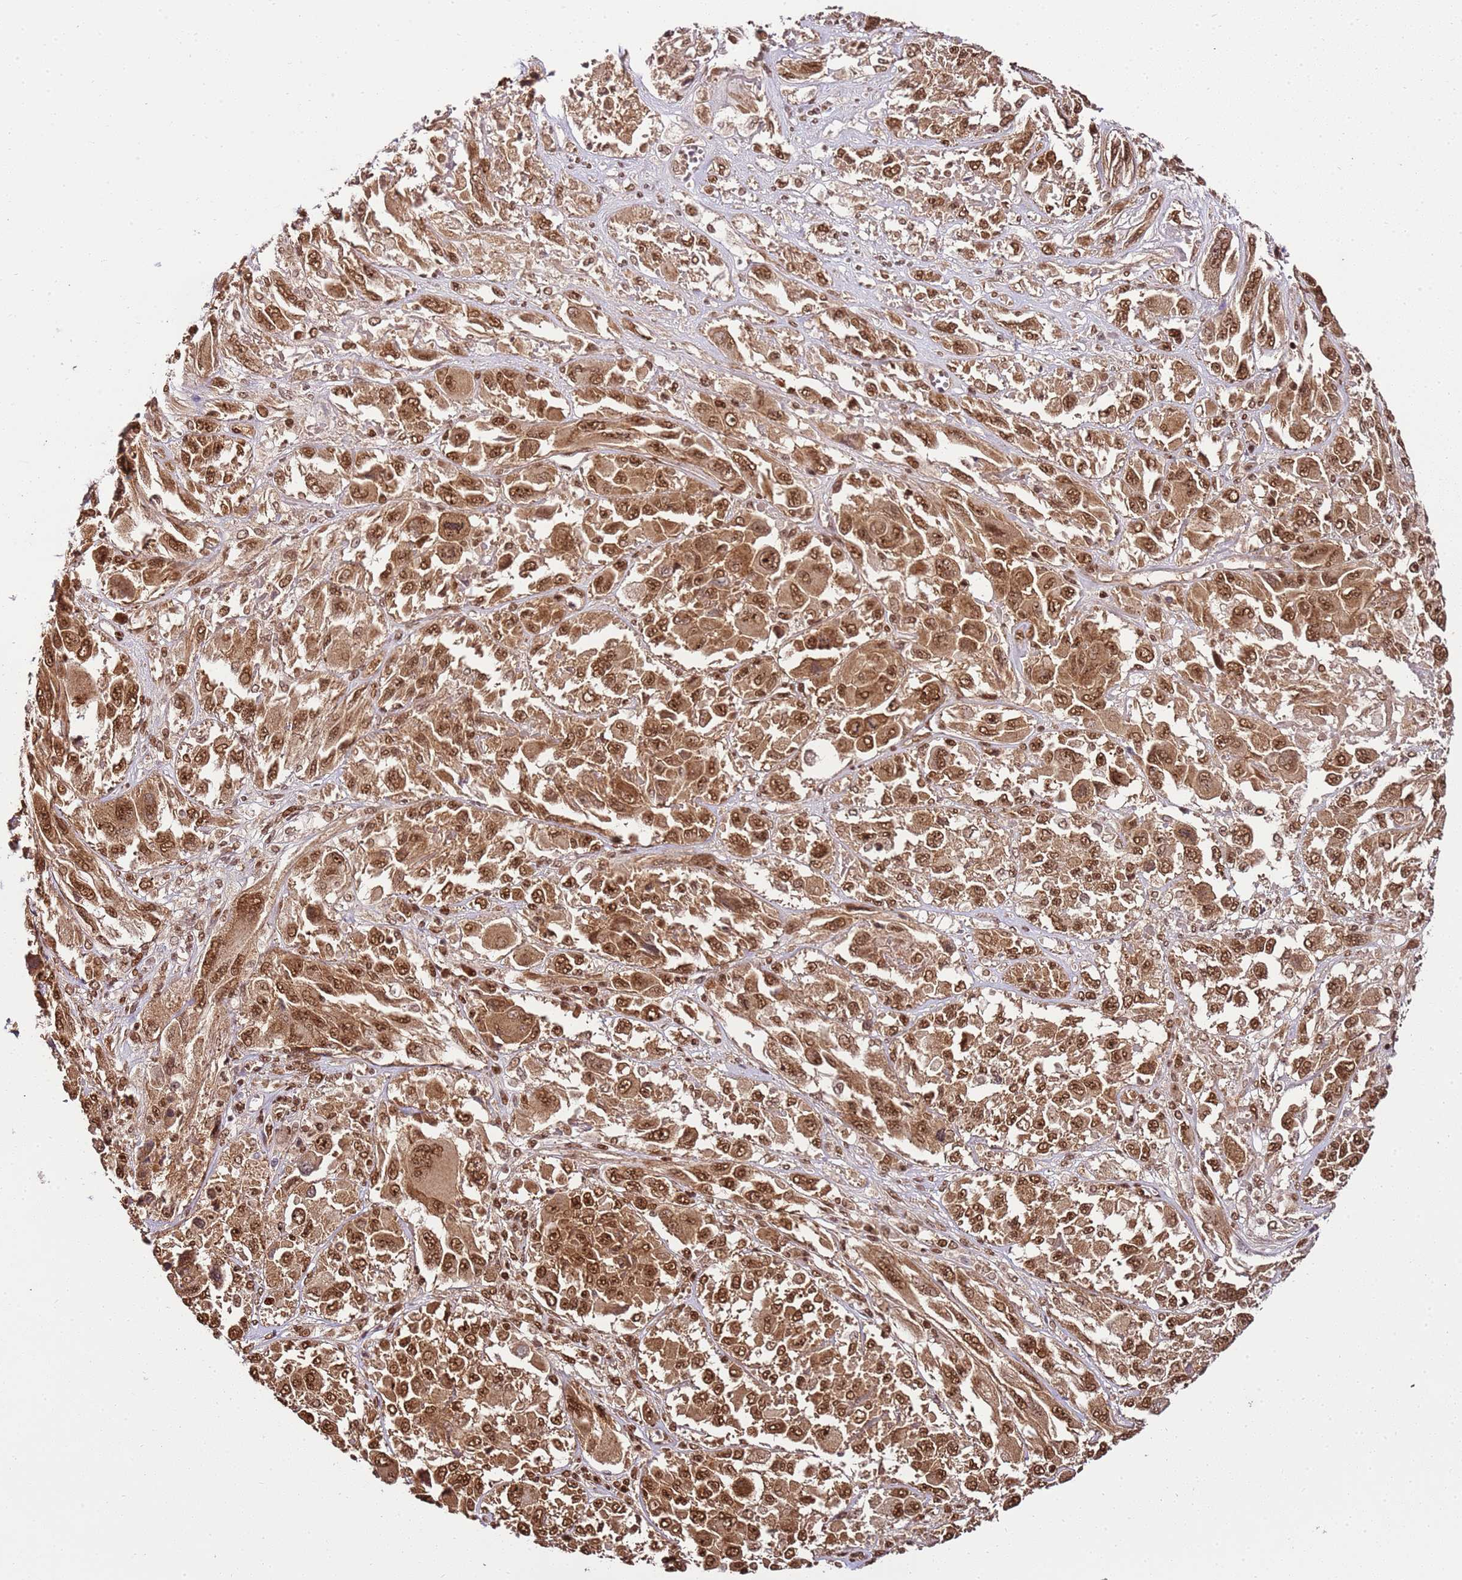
{"staining": {"intensity": "moderate", "quantity": ">75%", "location": "cytoplasmic/membranous,nuclear"}, "tissue": "melanoma", "cell_type": "Tumor cells", "image_type": "cancer", "snomed": [{"axis": "morphology", "description": "Malignant melanoma, NOS"}, {"axis": "topography", "description": "Skin"}], "caption": "Immunohistochemical staining of malignant melanoma reveals medium levels of moderate cytoplasmic/membranous and nuclear protein expression in approximately >75% of tumor cells.", "gene": "ZBTB12", "patient": {"sex": "female", "age": 91}}